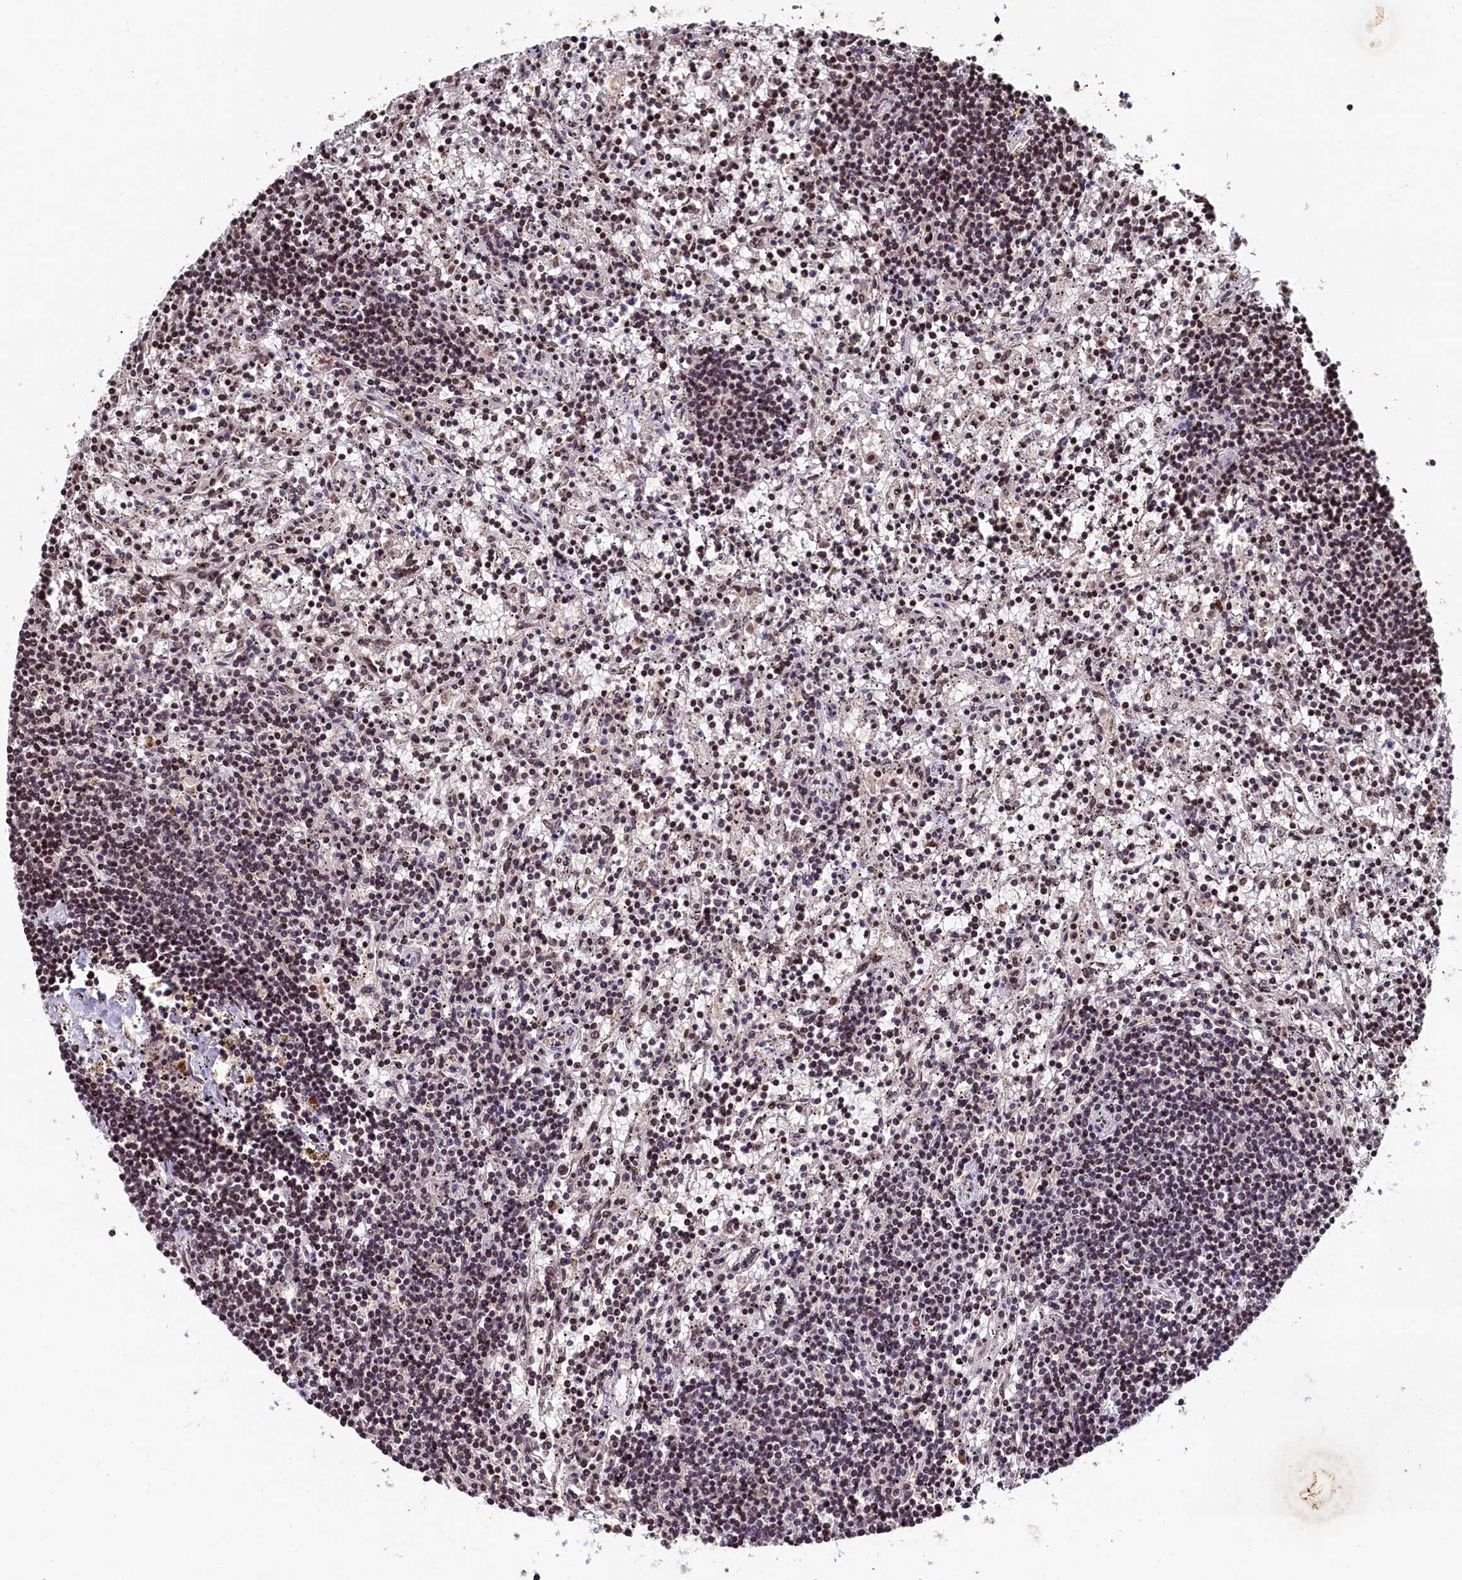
{"staining": {"intensity": "weak", "quantity": "25%-75%", "location": "nuclear"}, "tissue": "lymphoma", "cell_type": "Tumor cells", "image_type": "cancer", "snomed": [{"axis": "morphology", "description": "Malignant lymphoma, non-Hodgkin's type, Low grade"}, {"axis": "topography", "description": "Spleen"}], "caption": "The photomicrograph displays staining of lymphoma, revealing weak nuclear protein expression (brown color) within tumor cells.", "gene": "FAM217B", "patient": {"sex": "male", "age": 76}}